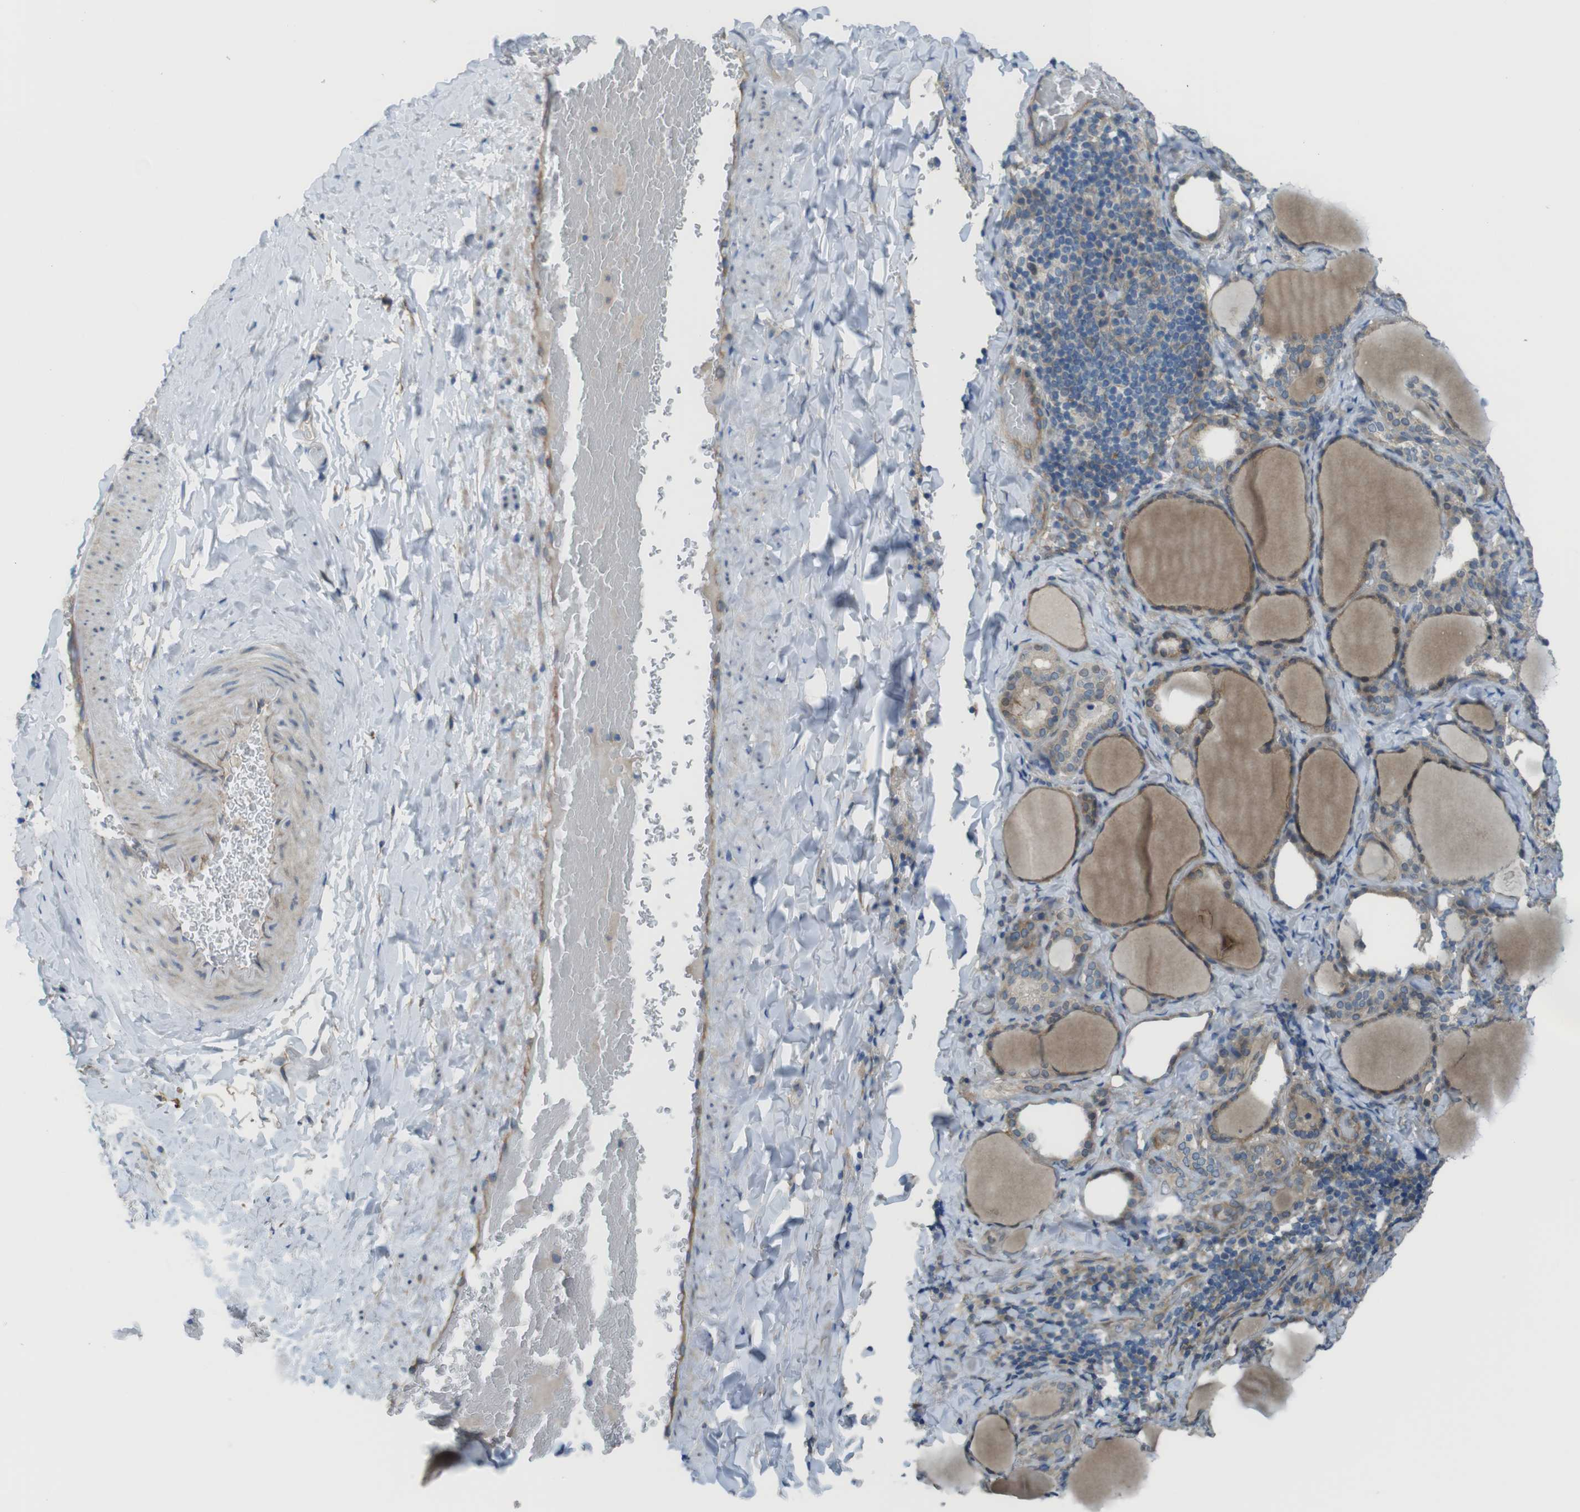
{"staining": {"intensity": "moderate", "quantity": ">75%", "location": "cytoplasmic/membranous"}, "tissue": "thyroid gland", "cell_type": "Glandular cells", "image_type": "normal", "snomed": [{"axis": "morphology", "description": "Normal tissue, NOS"}, {"axis": "morphology", "description": "Papillary adenocarcinoma, NOS"}, {"axis": "topography", "description": "Thyroid gland"}], "caption": "Glandular cells display medium levels of moderate cytoplasmic/membranous expression in approximately >75% of cells in unremarkable human thyroid gland. Using DAB (3,3'-diaminobenzidine) (brown) and hematoxylin (blue) stains, captured at high magnification using brightfield microscopy.", "gene": "ABHD15", "patient": {"sex": "female", "age": 30}}